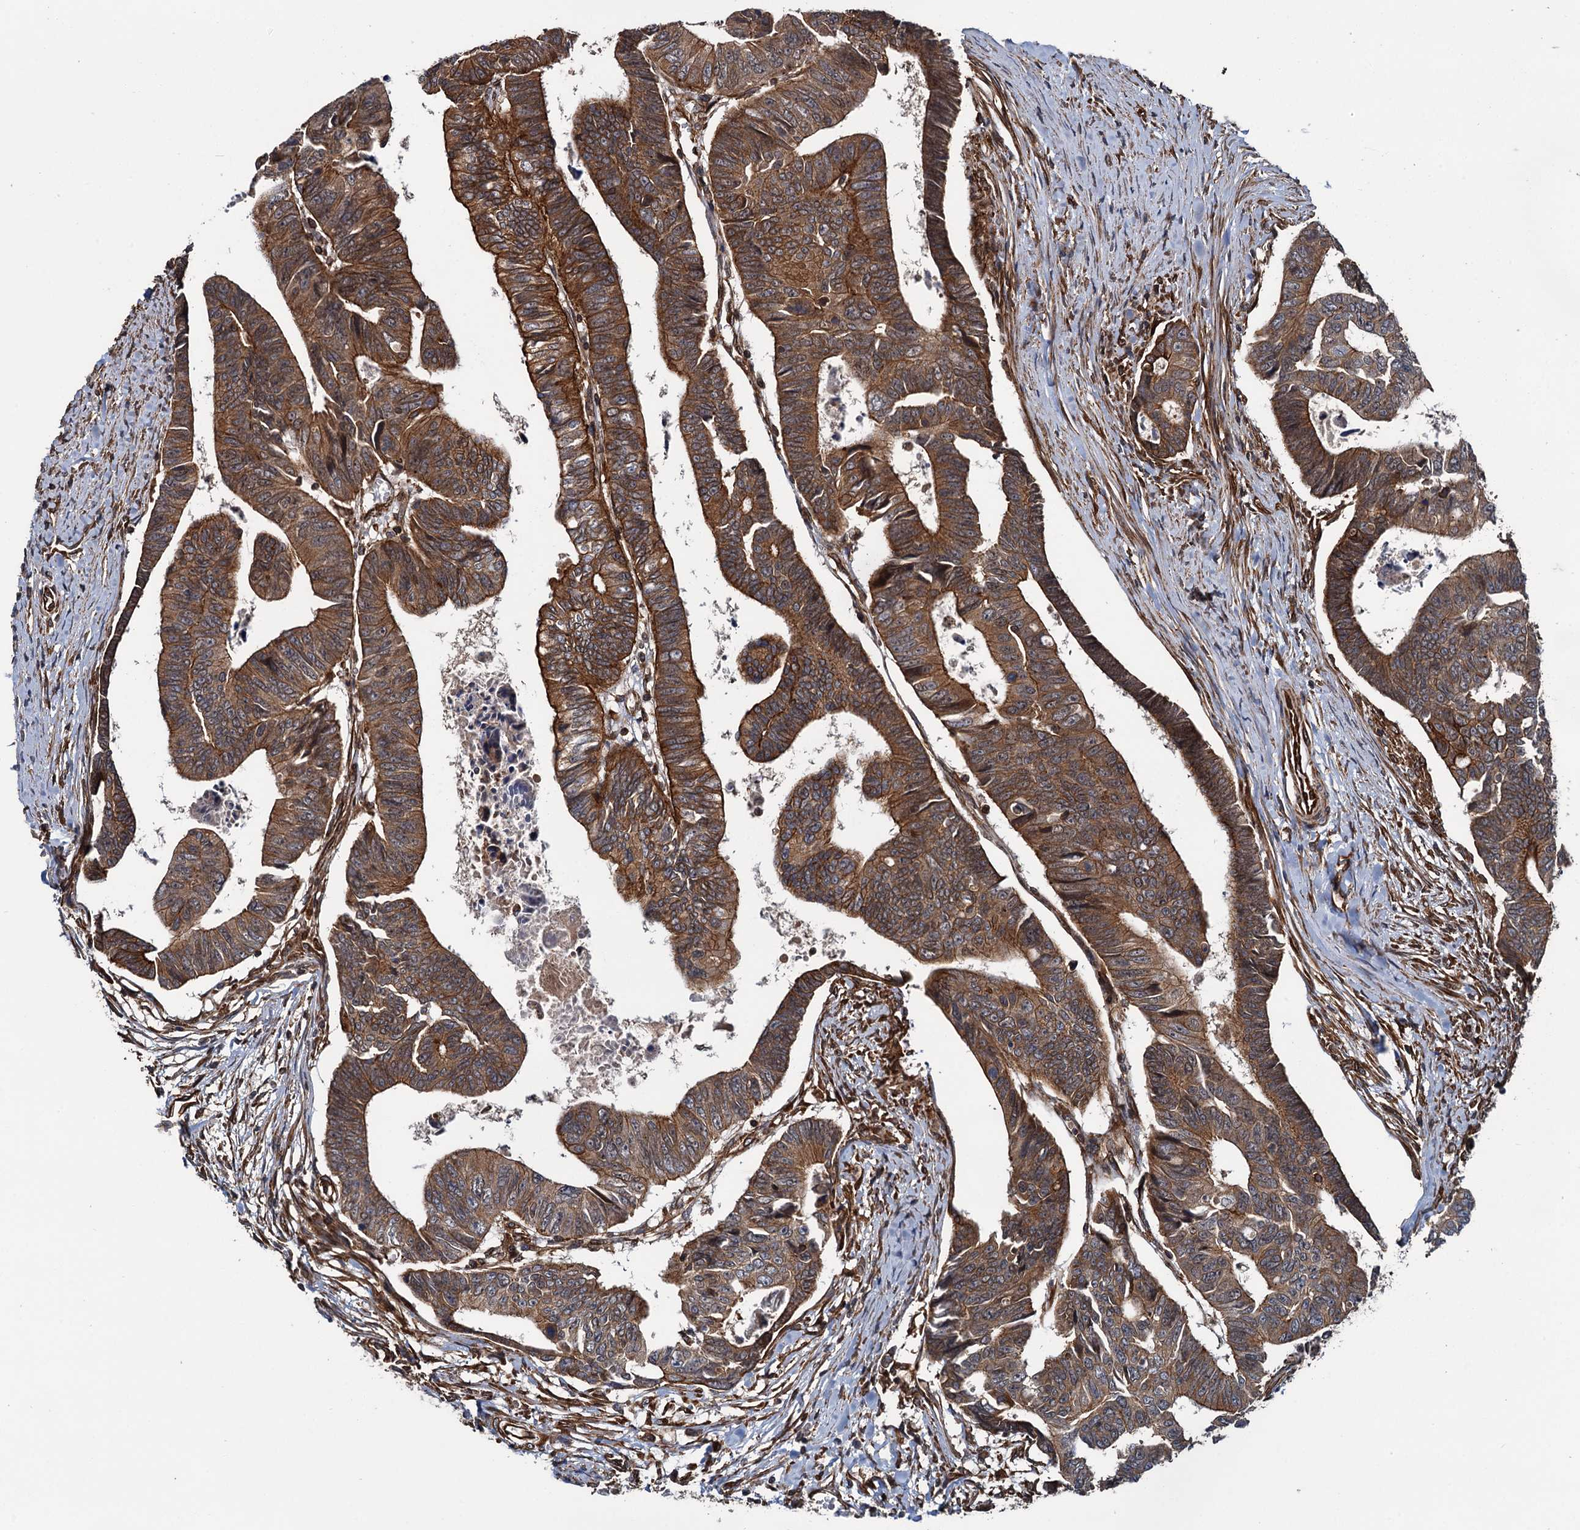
{"staining": {"intensity": "moderate", "quantity": ">75%", "location": "cytoplasmic/membranous"}, "tissue": "colorectal cancer", "cell_type": "Tumor cells", "image_type": "cancer", "snomed": [{"axis": "morphology", "description": "Adenocarcinoma, NOS"}, {"axis": "topography", "description": "Rectum"}], "caption": "Immunohistochemistry of human colorectal cancer (adenocarcinoma) demonstrates medium levels of moderate cytoplasmic/membranous expression in about >75% of tumor cells.", "gene": "ZFYVE19", "patient": {"sex": "female", "age": 65}}